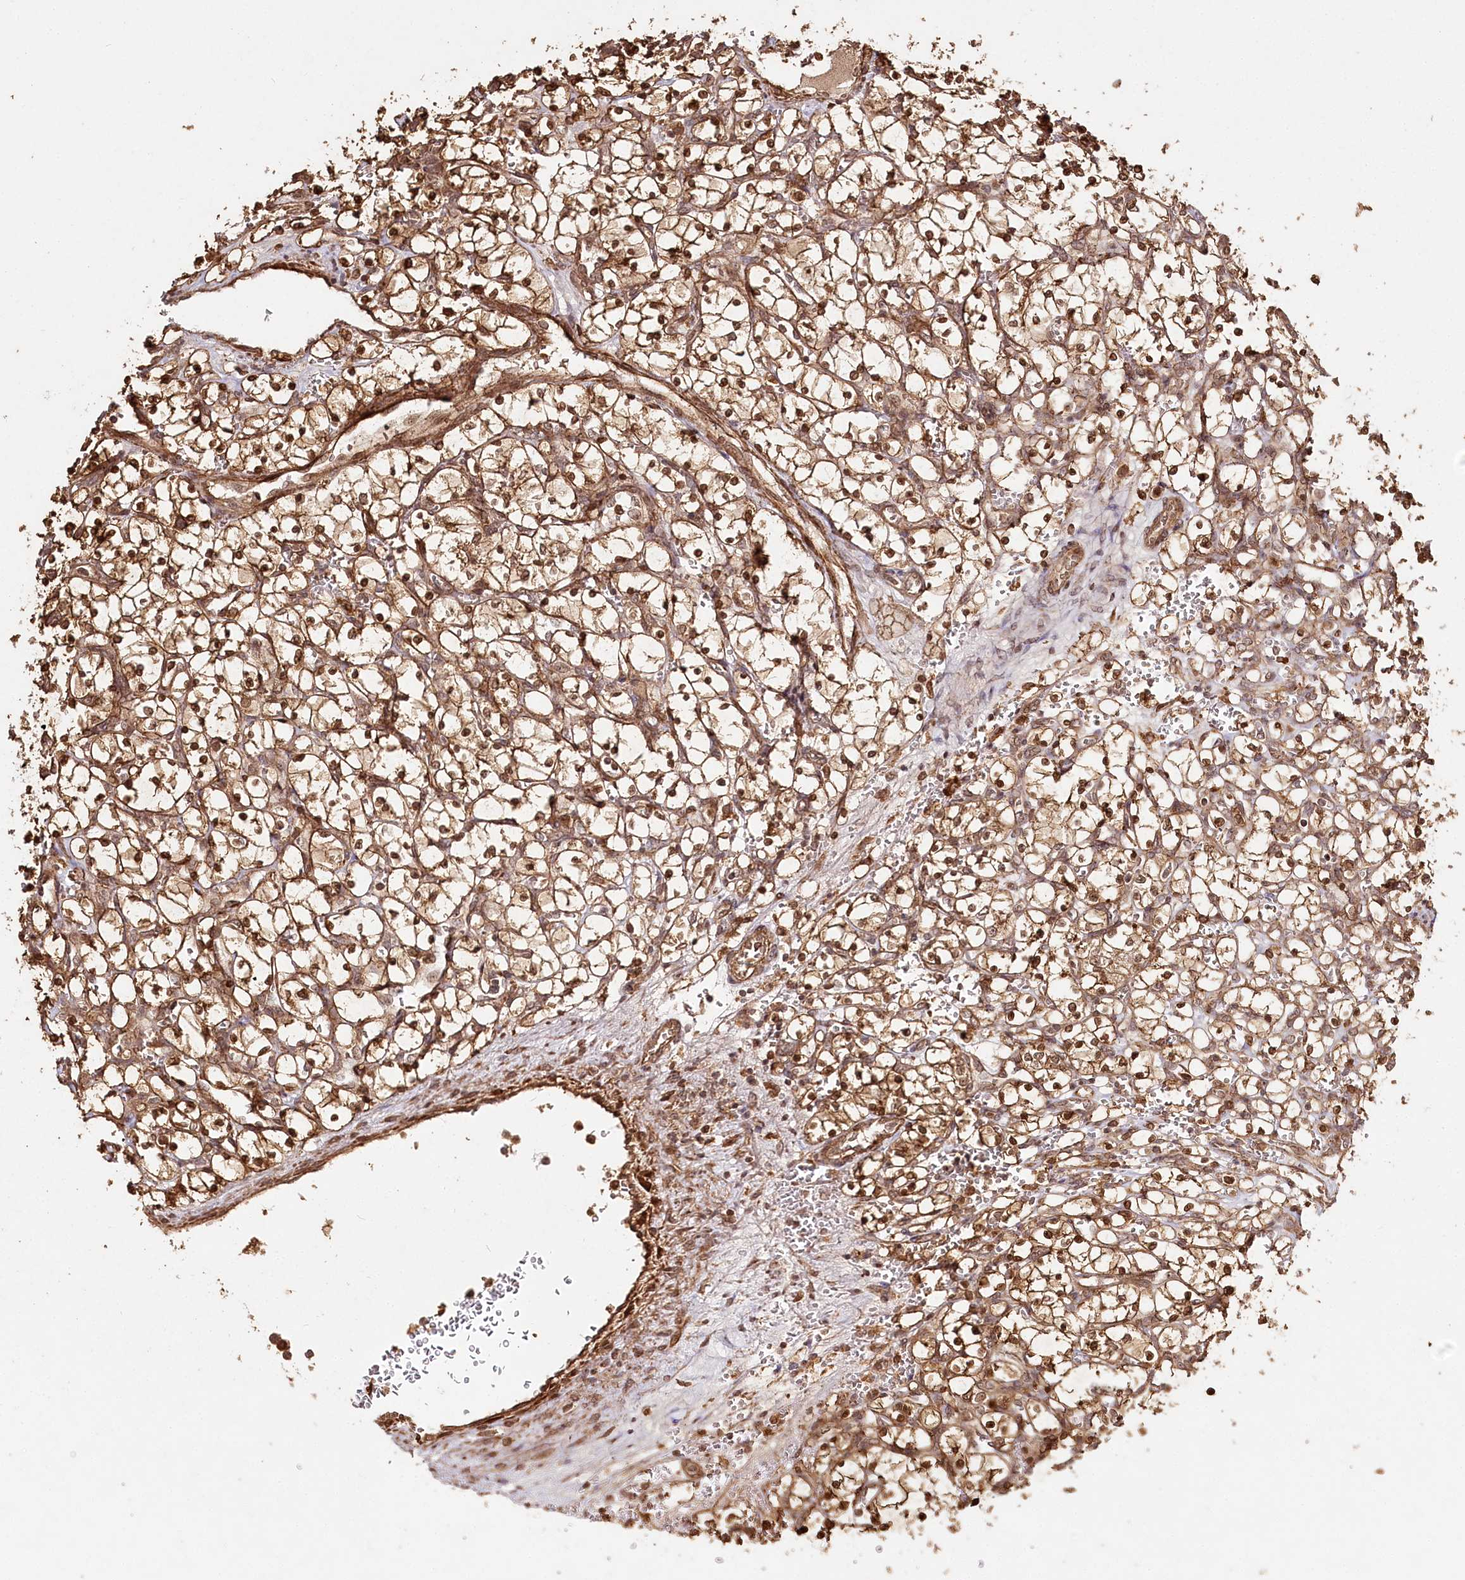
{"staining": {"intensity": "strong", "quantity": ">75%", "location": "cytoplasmic/membranous,nuclear"}, "tissue": "renal cancer", "cell_type": "Tumor cells", "image_type": "cancer", "snomed": [{"axis": "morphology", "description": "Adenocarcinoma, NOS"}, {"axis": "topography", "description": "Kidney"}], "caption": "This is a photomicrograph of immunohistochemistry (IHC) staining of adenocarcinoma (renal), which shows strong staining in the cytoplasmic/membranous and nuclear of tumor cells.", "gene": "ULK2", "patient": {"sex": "female", "age": 69}}